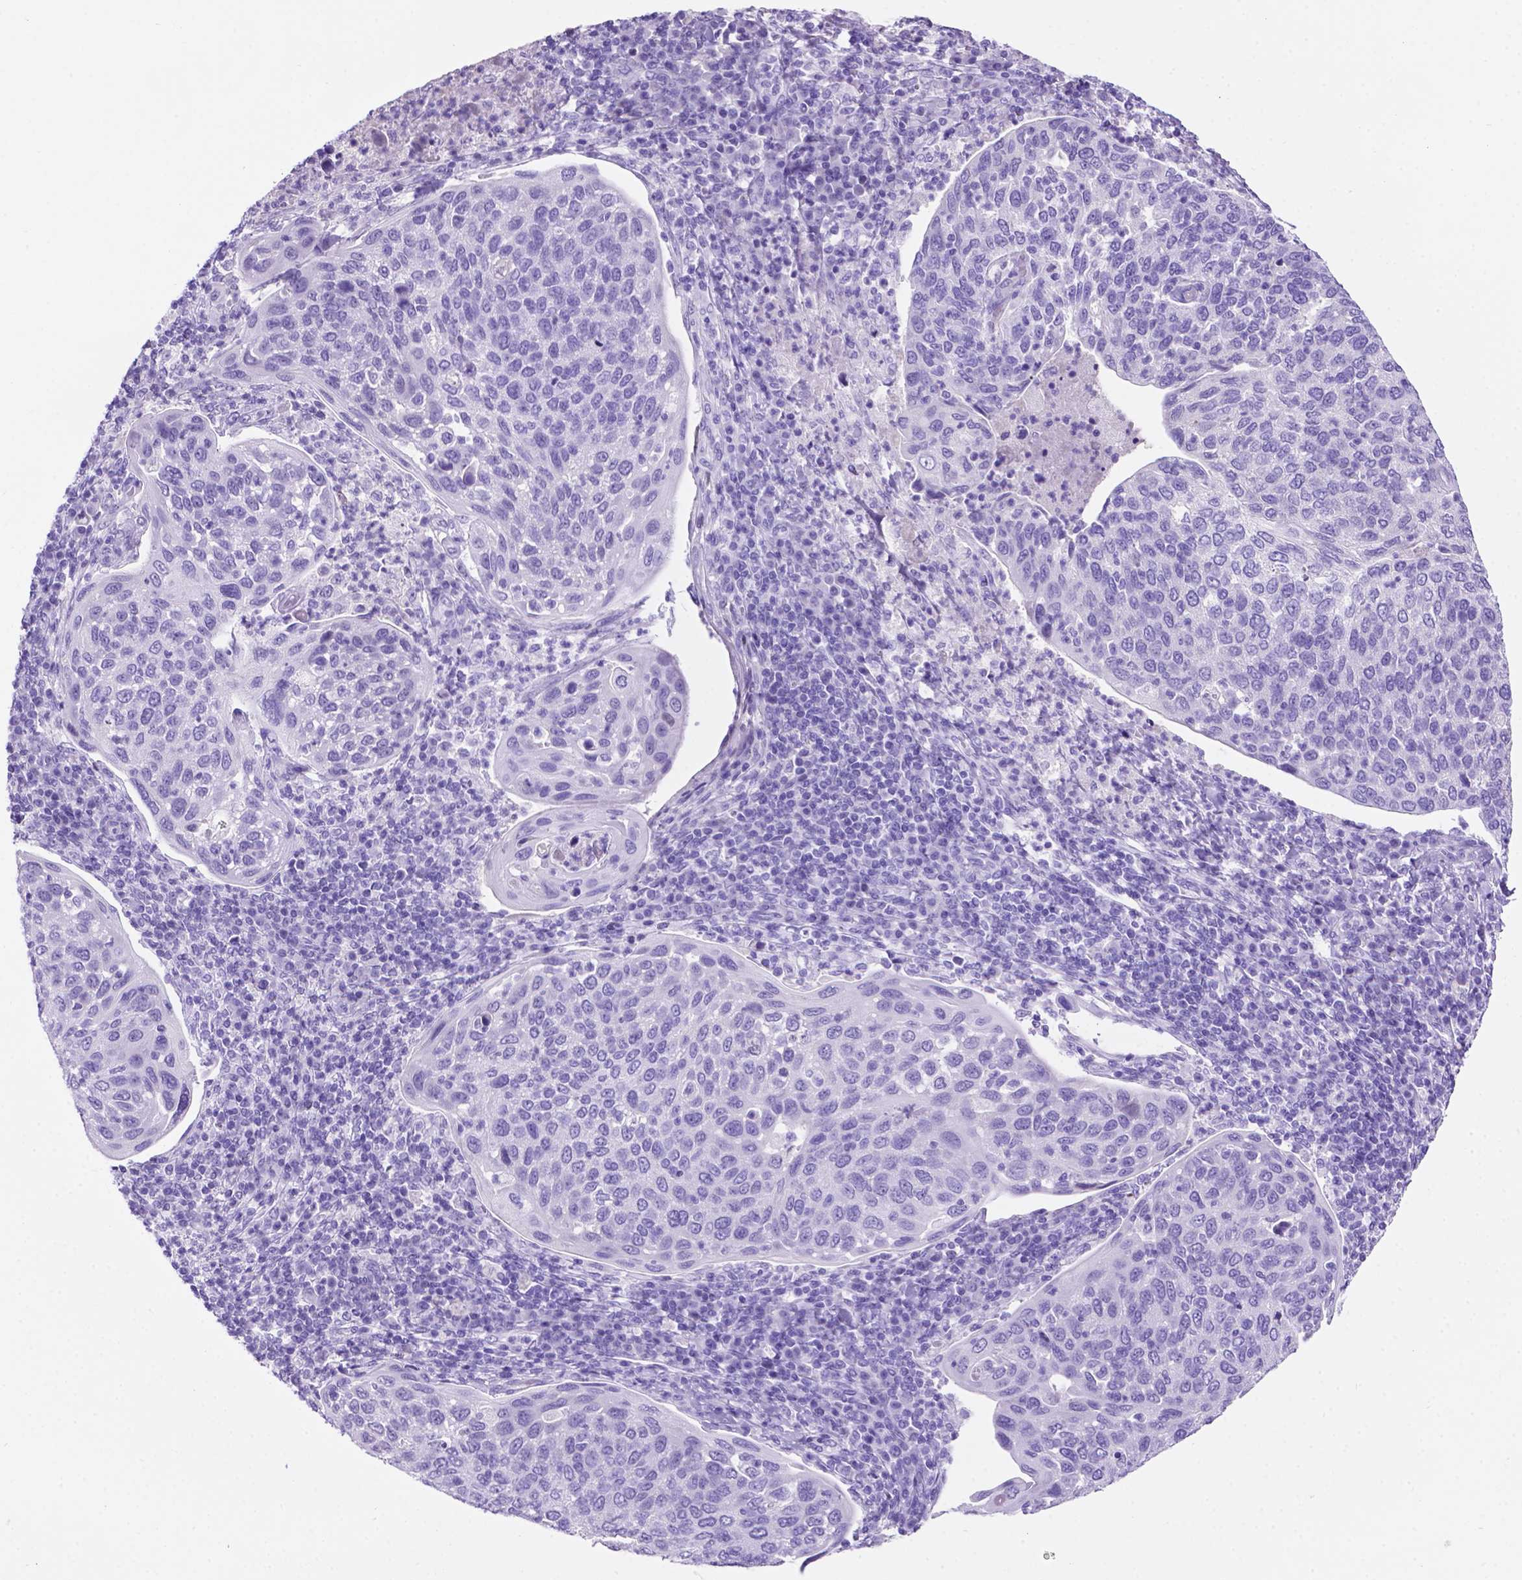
{"staining": {"intensity": "negative", "quantity": "none", "location": "none"}, "tissue": "cervical cancer", "cell_type": "Tumor cells", "image_type": "cancer", "snomed": [{"axis": "morphology", "description": "Squamous cell carcinoma, NOS"}, {"axis": "topography", "description": "Cervix"}], "caption": "Squamous cell carcinoma (cervical) was stained to show a protein in brown. There is no significant expression in tumor cells. (Immunohistochemistry (ihc), brightfield microscopy, high magnification).", "gene": "C17orf107", "patient": {"sex": "female", "age": 54}}